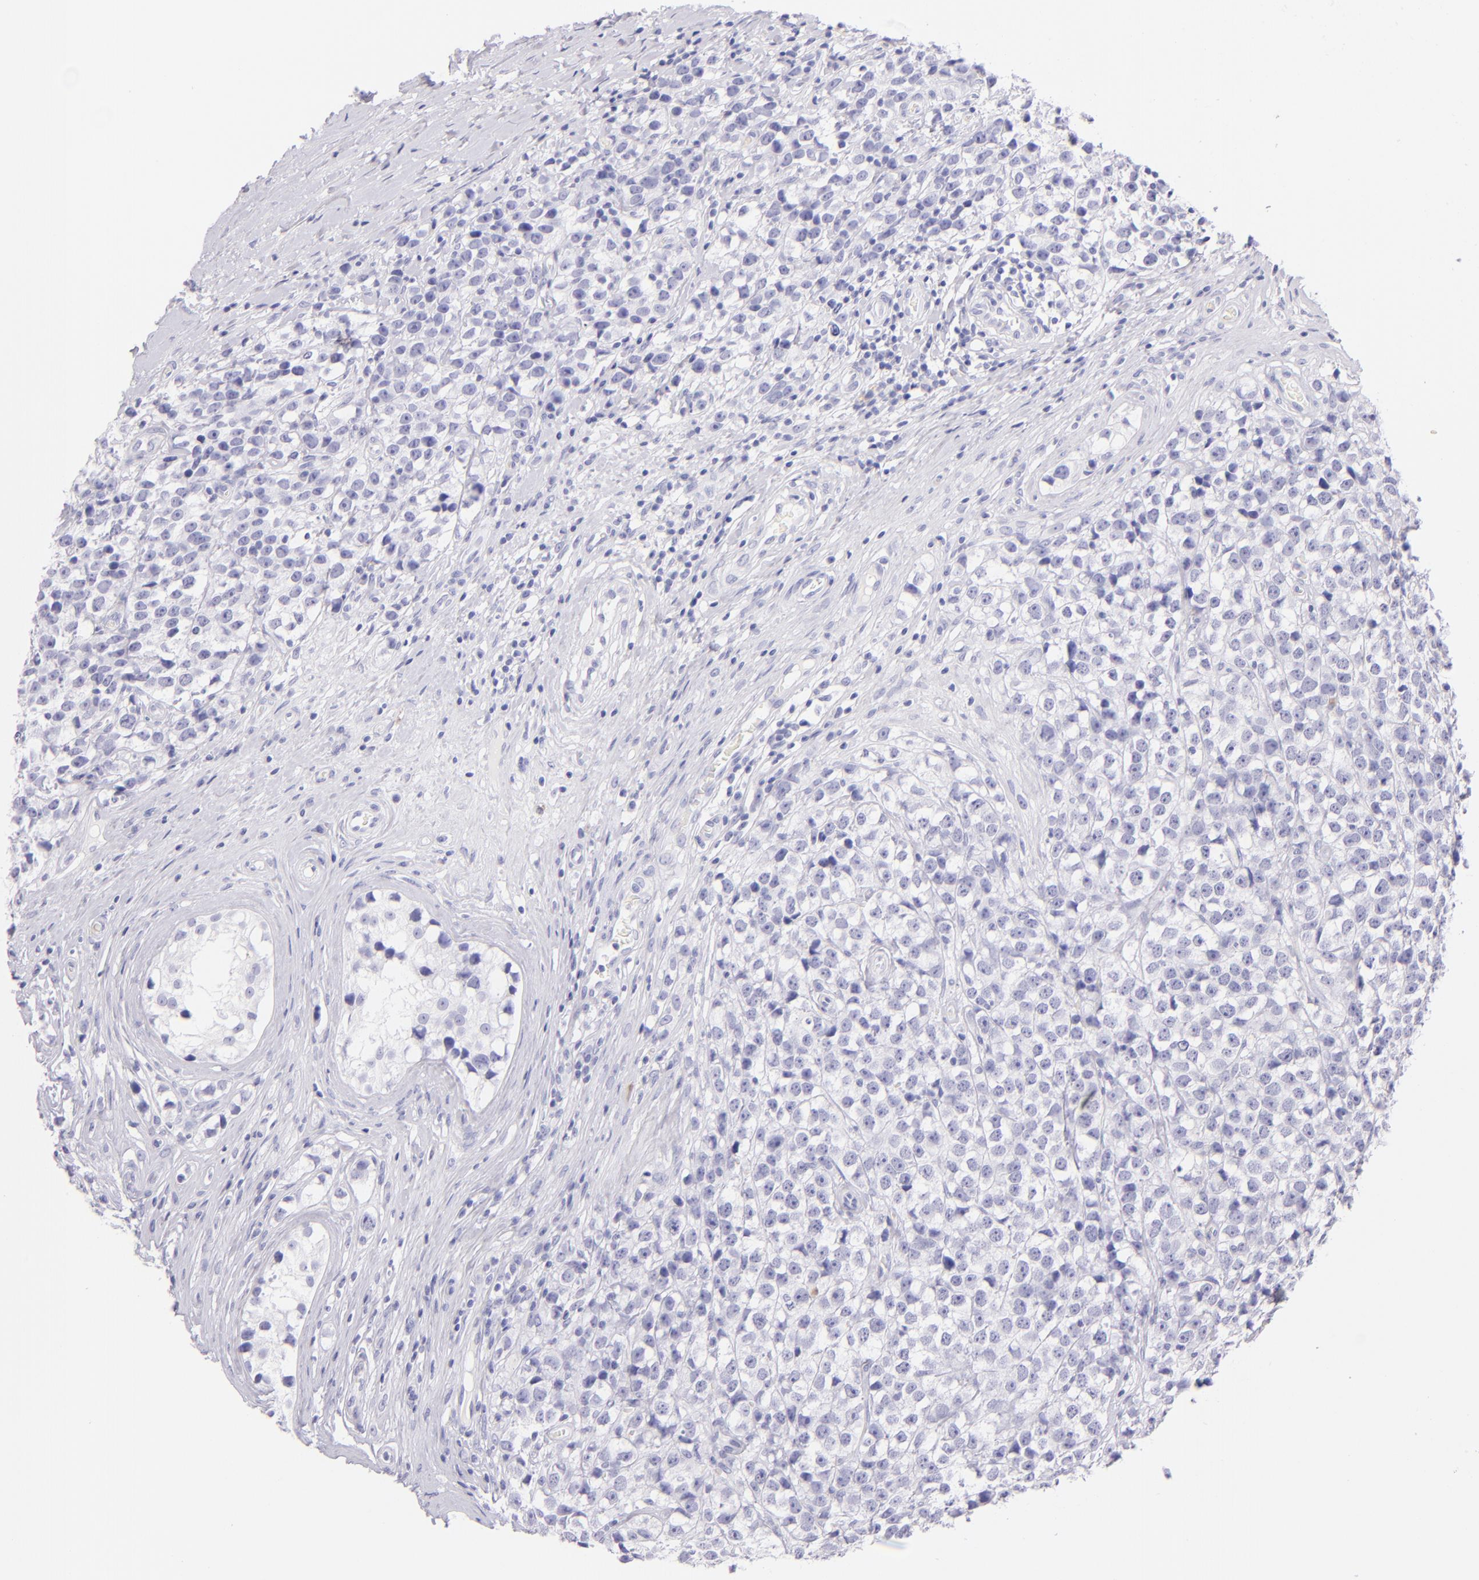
{"staining": {"intensity": "negative", "quantity": "none", "location": "none"}, "tissue": "testis cancer", "cell_type": "Tumor cells", "image_type": "cancer", "snomed": [{"axis": "morphology", "description": "Seminoma, NOS"}, {"axis": "topography", "description": "Testis"}], "caption": "The micrograph exhibits no significant expression in tumor cells of testis cancer.", "gene": "SDC1", "patient": {"sex": "male", "age": 25}}